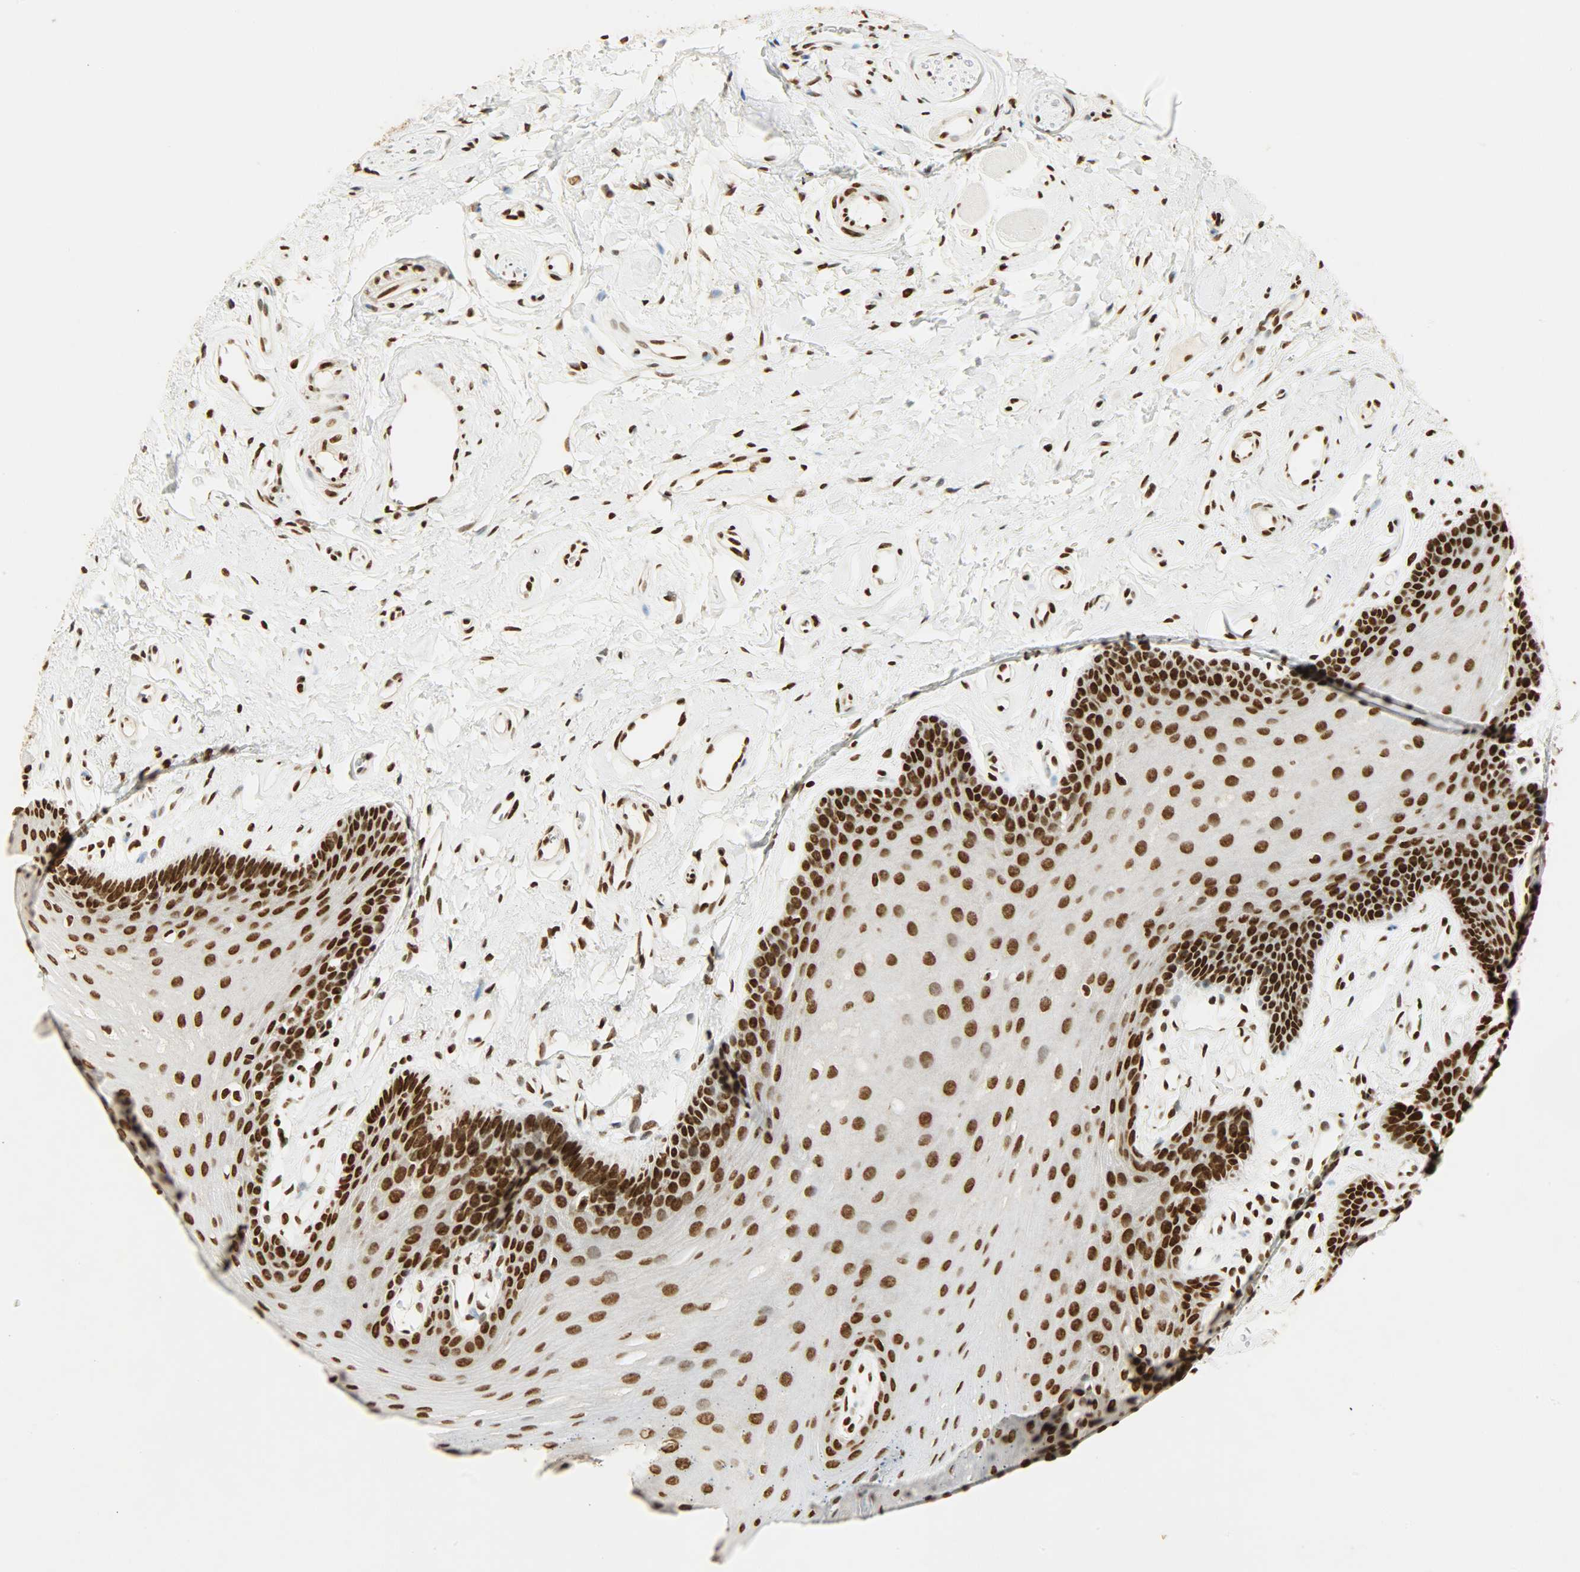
{"staining": {"intensity": "moderate", "quantity": ">75%", "location": "nuclear"}, "tissue": "oral mucosa", "cell_type": "Squamous epithelial cells", "image_type": "normal", "snomed": [{"axis": "morphology", "description": "Normal tissue, NOS"}, {"axis": "topography", "description": "Oral tissue"}], "caption": "Protein expression analysis of benign human oral mucosa reveals moderate nuclear positivity in approximately >75% of squamous epithelial cells. (DAB = brown stain, brightfield microscopy at high magnification).", "gene": "KHDRBS1", "patient": {"sex": "male", "age": 62}}